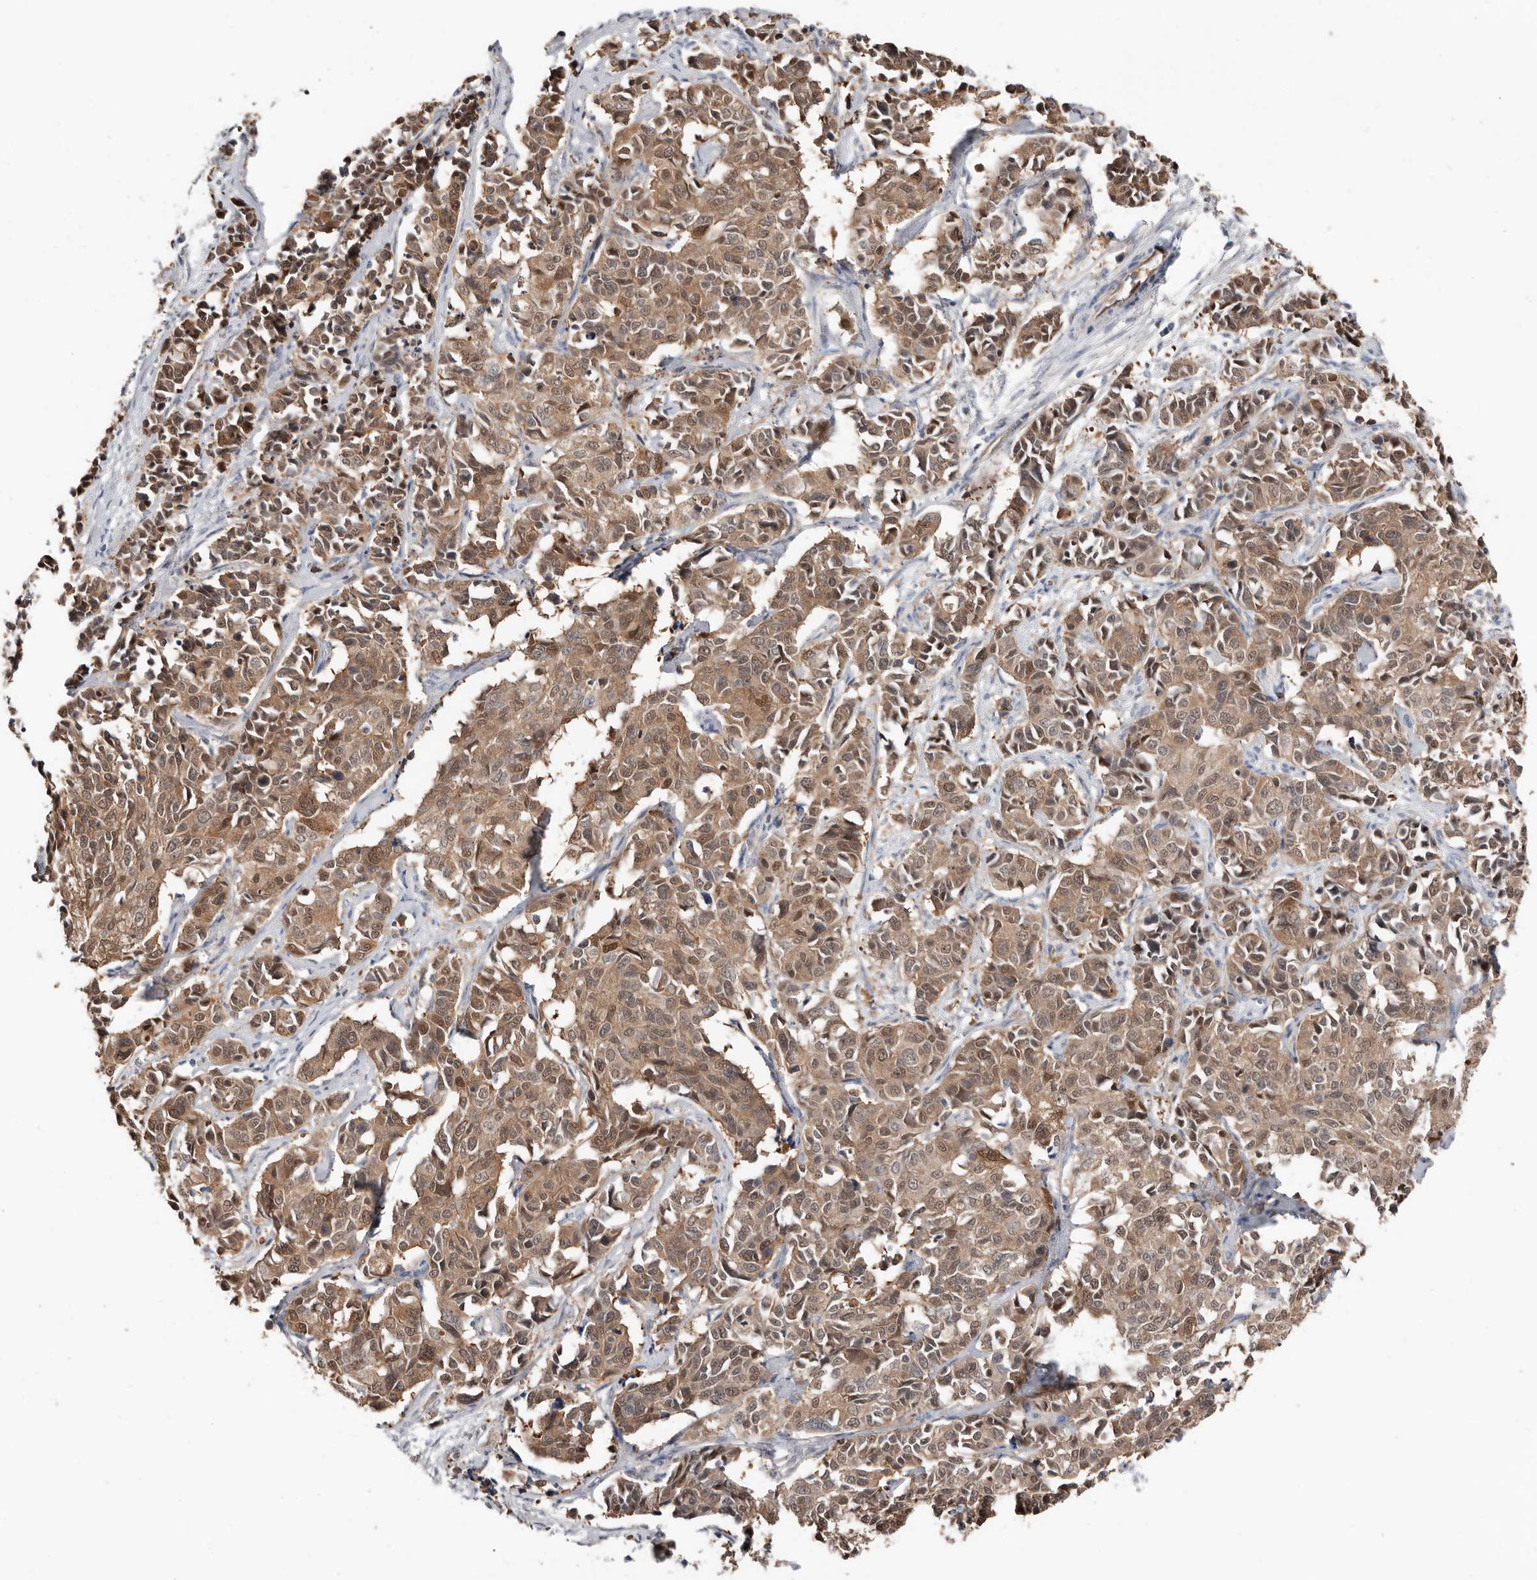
{"staining": {"intensity": "moderate", "quantity": ">75%", "location": "cytoplasmic/membranous,nuclear"}, "tissue": "cervical cancer", "cell_type": "Tumor cells", "image_type": "cancer", "snomed": [{"axis": "morphology", "description": "Normal tissue, NOS"}, {"axis": "morphology", "description": "Squamous cell carcinoma, NOS"}, {"axis": "topography", "description": "Cervix"}], "caption": "A medium amount of moderate cytoplasmic/membranous and nuclear staining is seen in approximately >75% of tumor cells in squamous cell carcinoma (cervical) tissue.", "gene": "ASRGL1", "patient": {"sex": "female", "age": 35}}